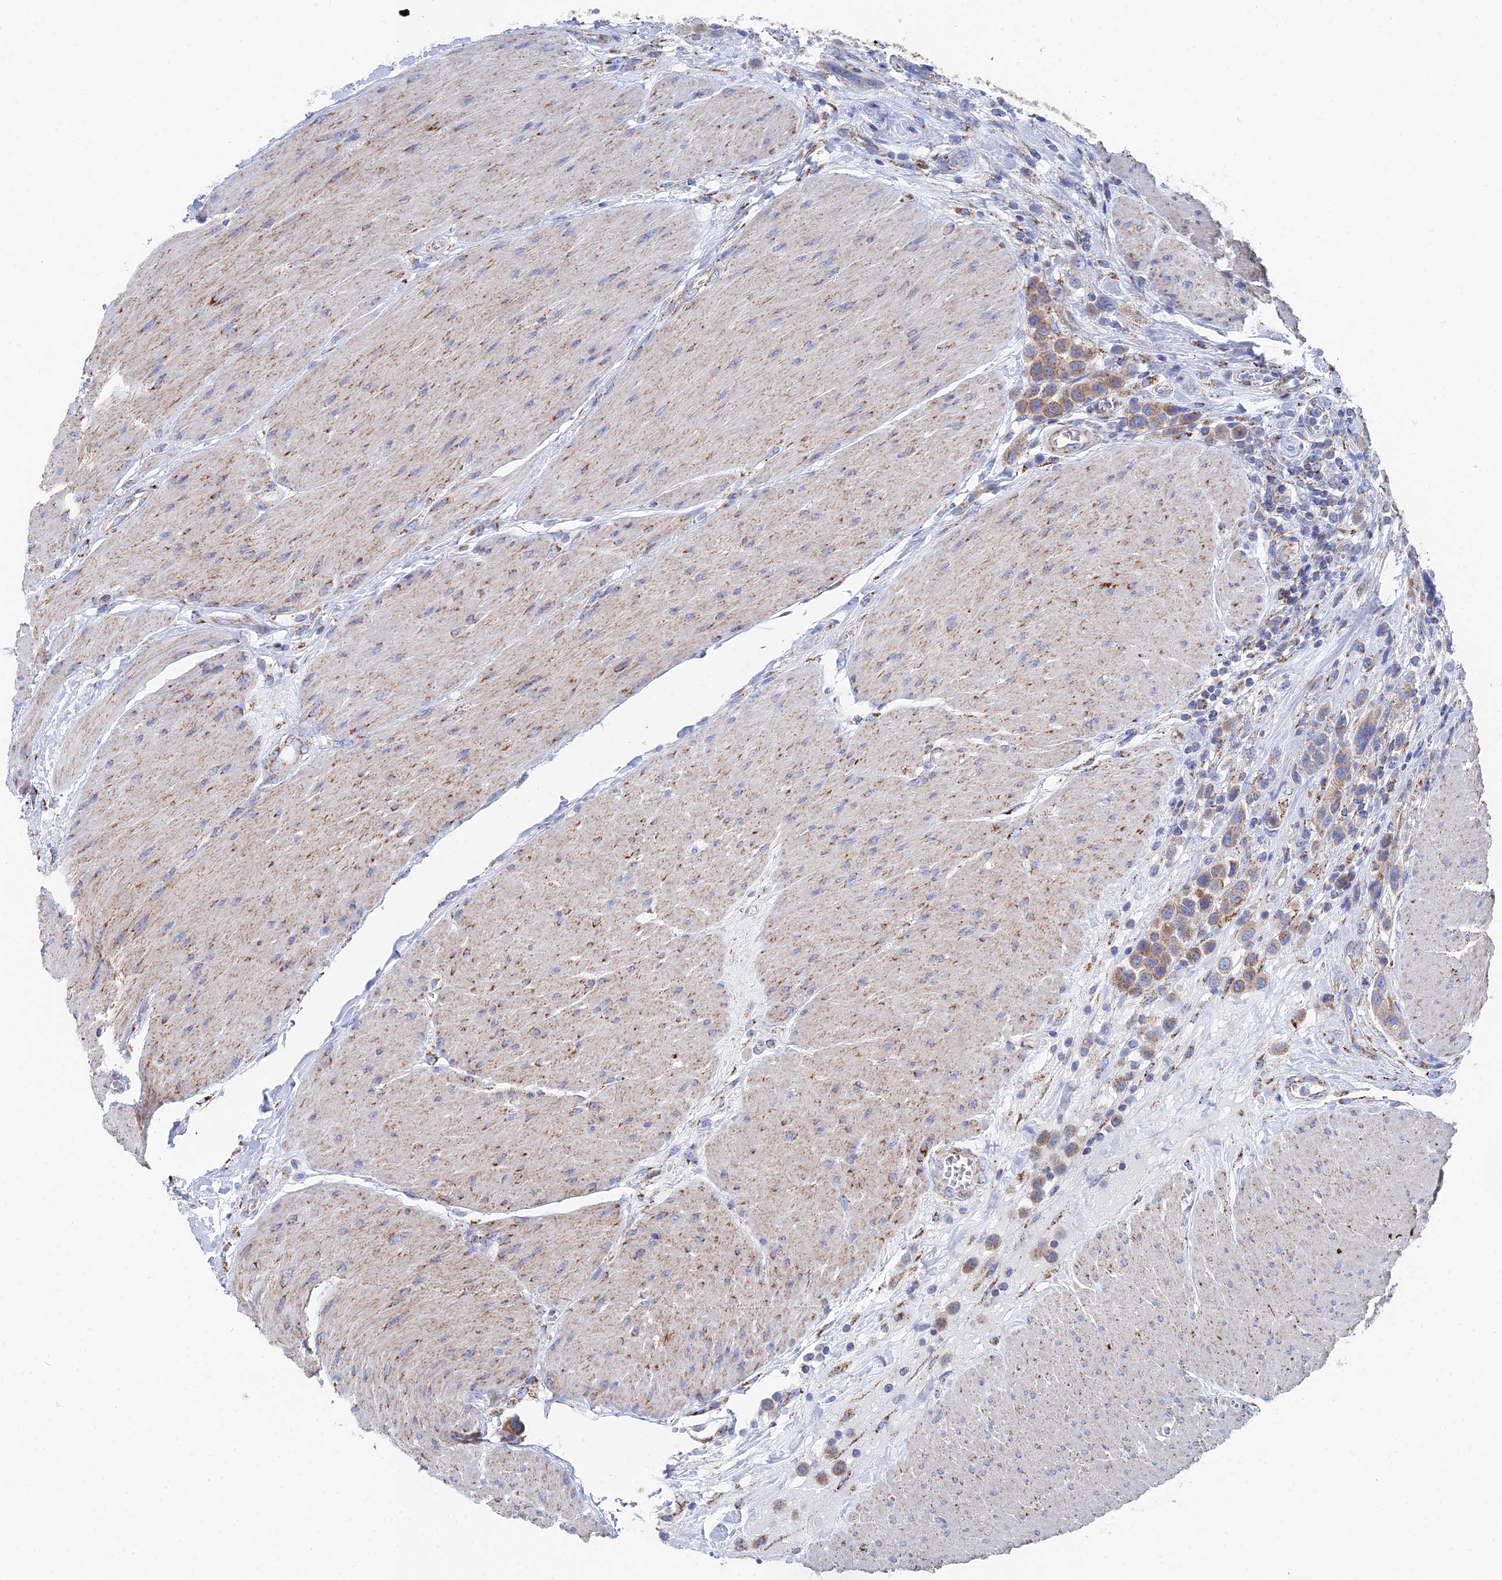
{"staining": {"intensity": "moderate", "quantity": ">75%", "location": "cytoplasmic/membranous"}, "tissue": "urothelial cancer", "cell_type": "Tumor cells", "image_type": "cancer", "snomed": [{"axis": "morphology", "description": "Urothelial carcinoma, High grade"}, {"axis": "topography", "description": "Urinary bladder"}], "caption": "Approximately >75% of tumor cells in urothelial carcinoma (high-grade) show moderate cytoplasmic/membranous protein positivity as visualized by brown immunohistochemical staining.", "gene": "IFT80", "patient": {"sex": "male", "age": 50}}